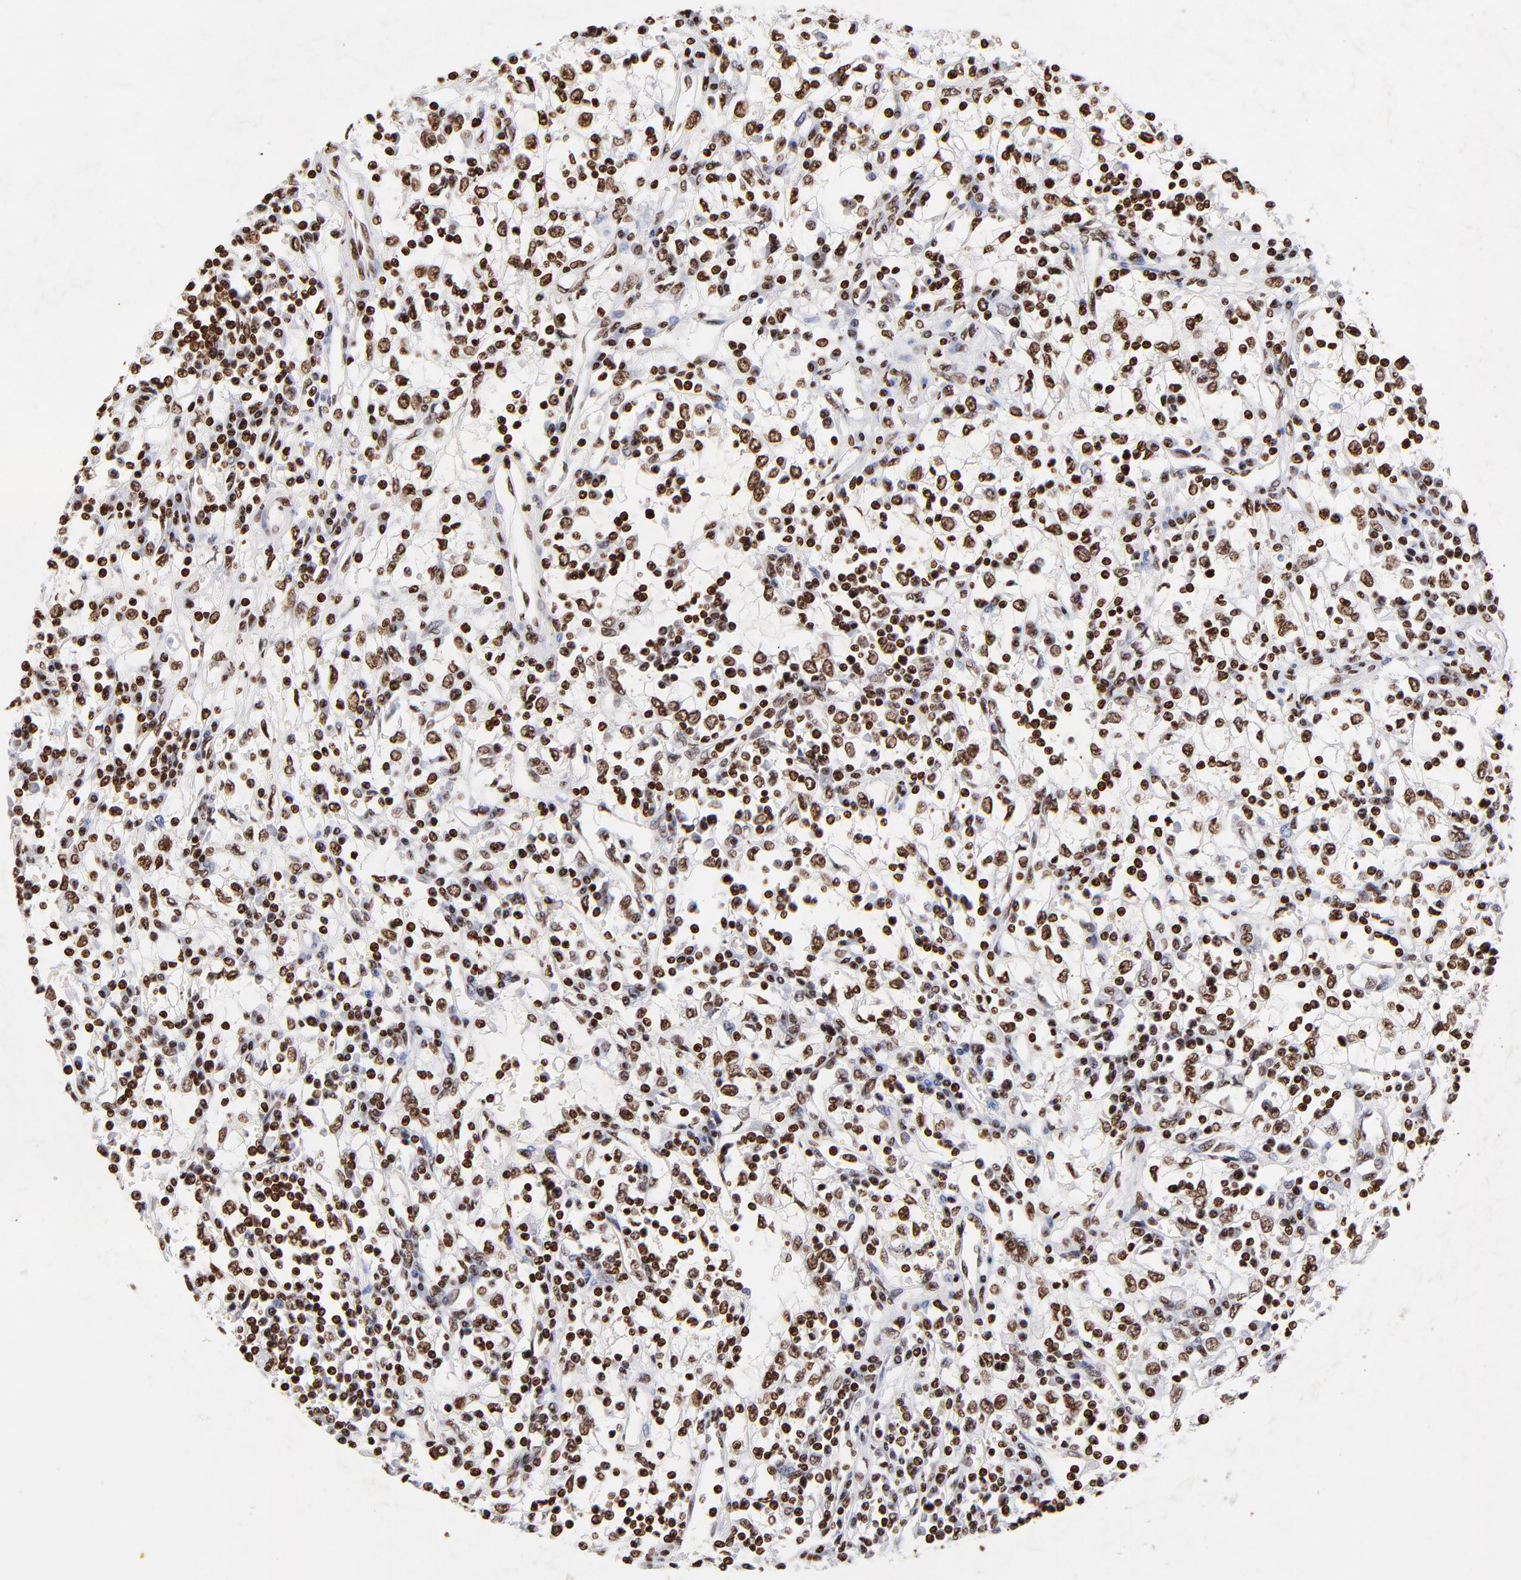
{"staining": {"intensity": "strong", "quantity": ">75%", "location": "nuclear"}, "tissue": "renal cancer", "cell_type": "Tumor cells", "image_type": "cancer", "snomed": [{"axis": "morphology", "description": "Adenocarcinoma, NOS"}, {"axis": "topography", "description": "Kidney"}], "caption": "Immunohistochemical staining of human renal adenocarcinoma shows high levels of strong nuclear staining in about >75% of tumor cells.", "gene": "FBH1", "patient": {"sex": "male", "age": 82}}